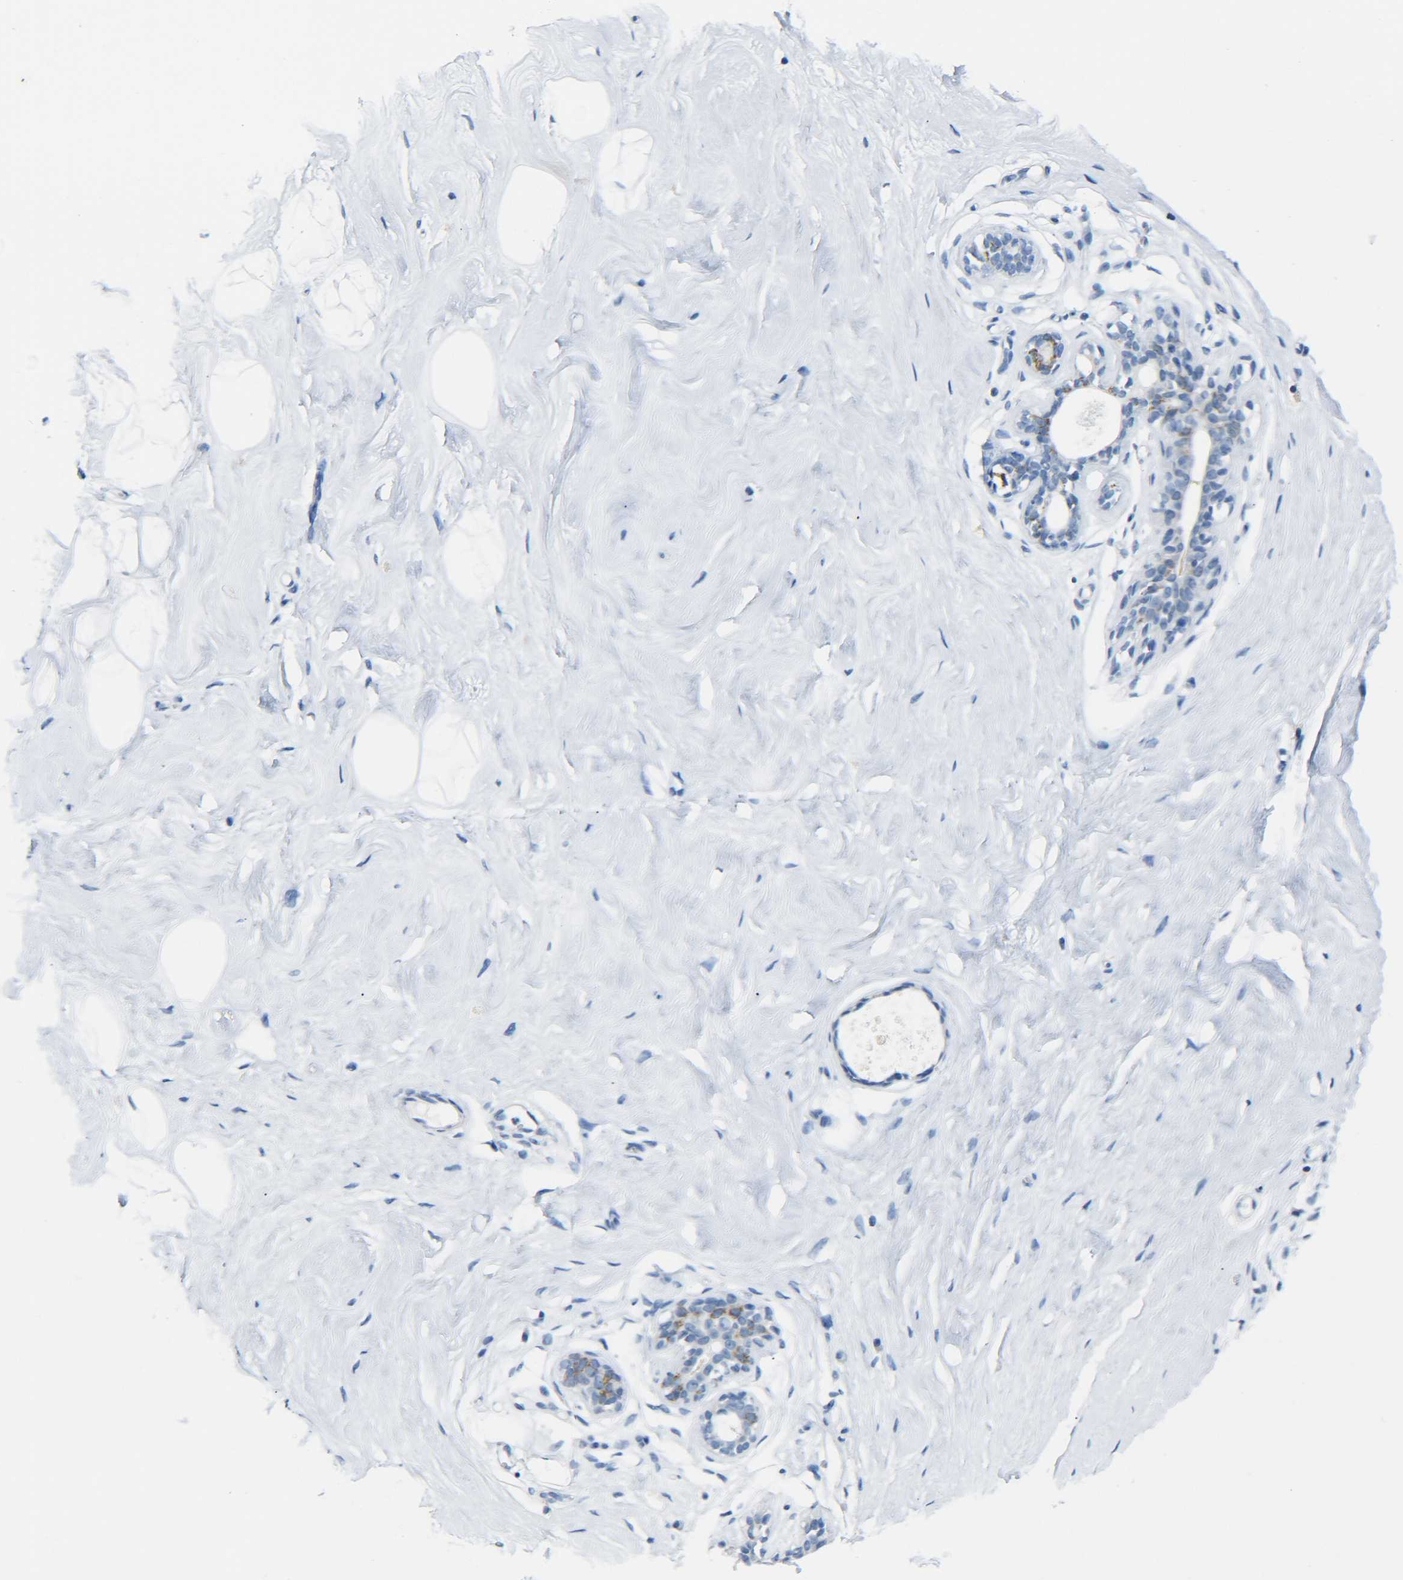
{"staining": {"intensity": "negative", "quantity": "none", "location": "none"}, "tissue": "breast", "cell_type": "Adipocytes", "image_type": "normal", "snomed": [{"axis": "morphology", "description": "Normal tissue, NOS"}, {"axis": "topography", "description": "Breast"}], "caption": "The micrograph exhibits no significant positivity in adipocytes of breast. The staining was performed using DAB (3,3'-diaminobenzidine) to visualize the protein expression in brown, while the nuclei were stained in blue with hematoxylin (Magnification: 20x).", "gene": "C15orf48", "patient": {"sex": "female", "age": 23}}